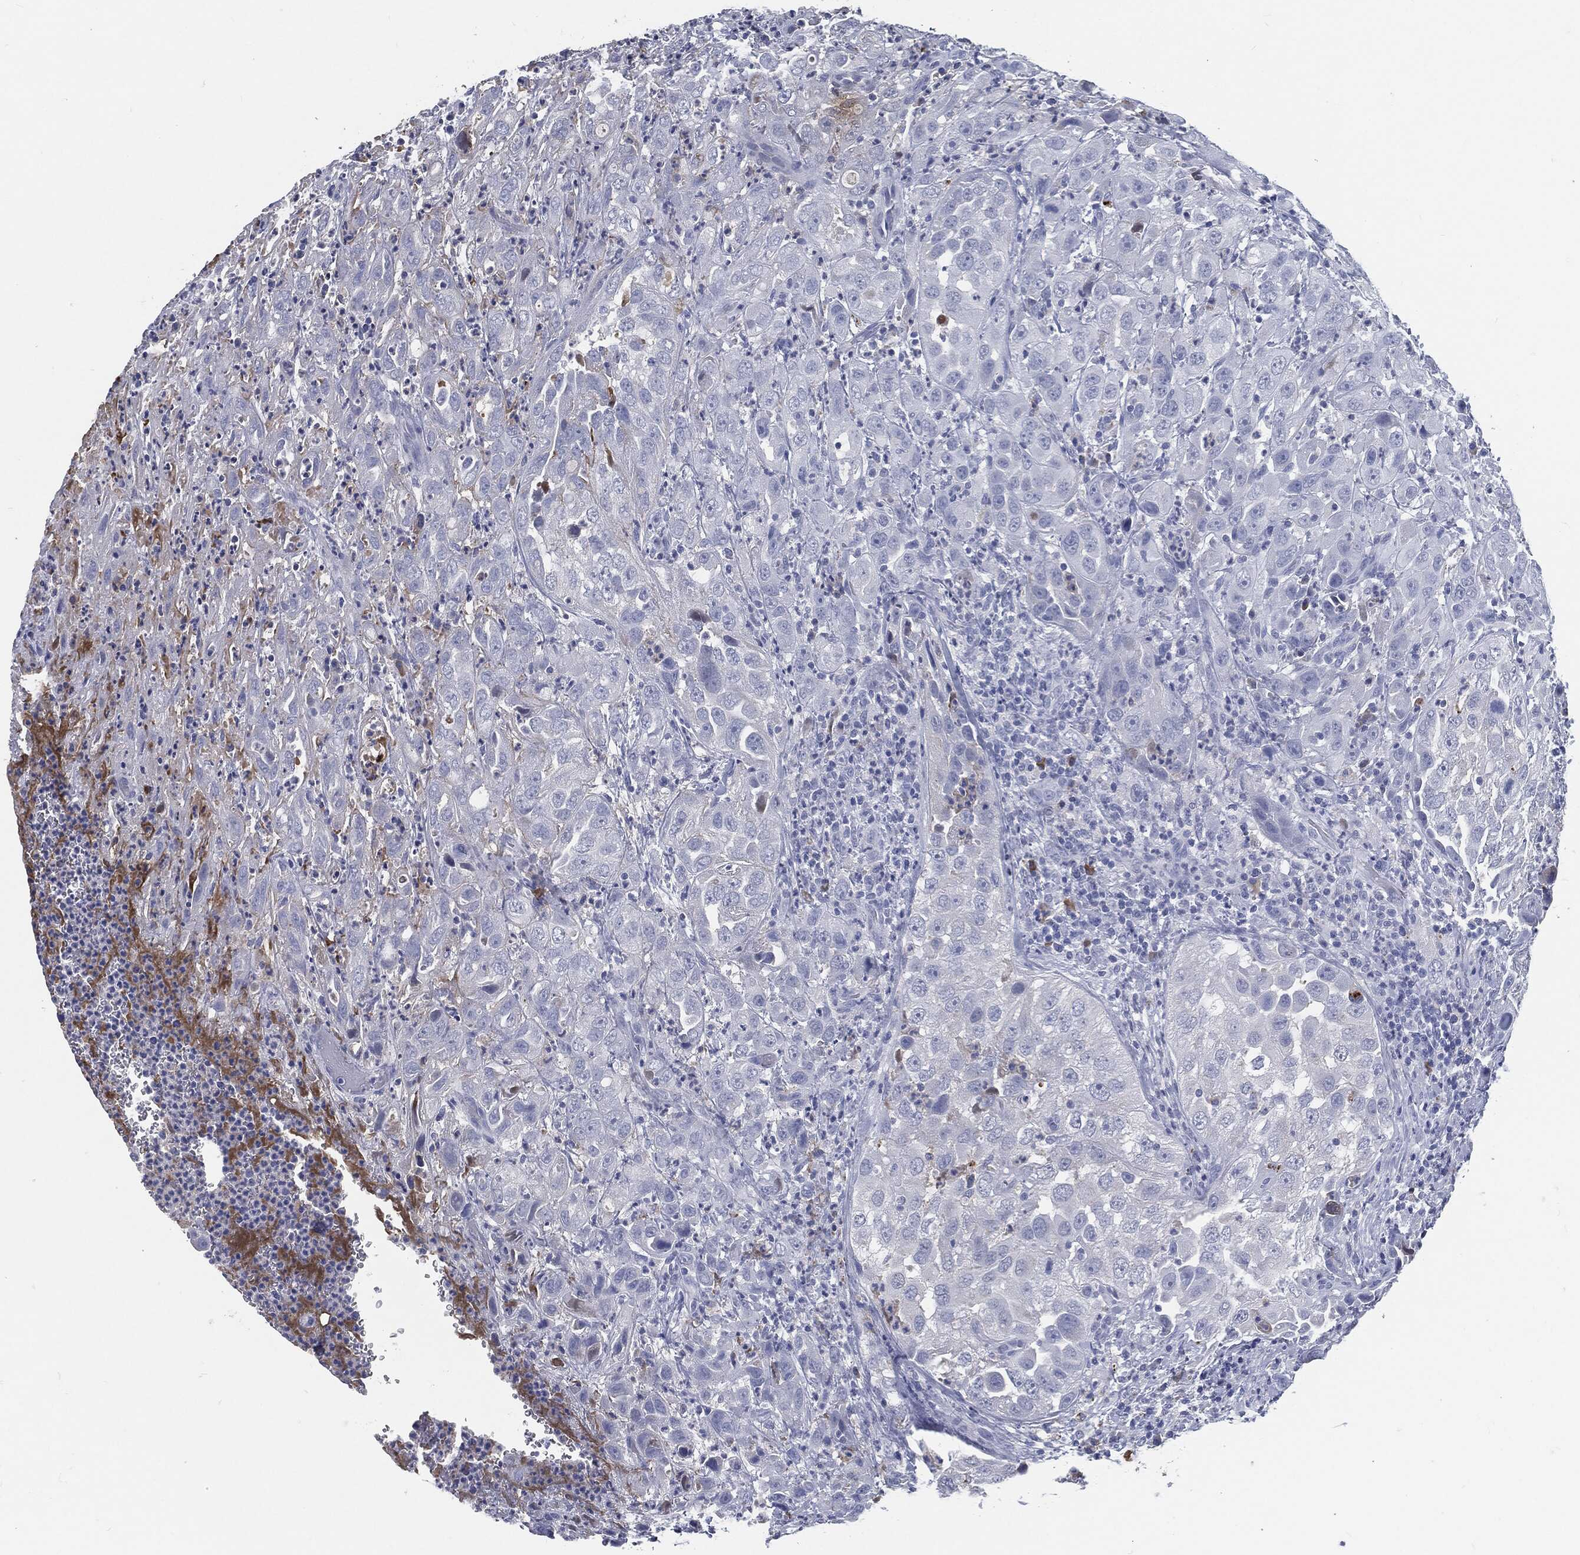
{"staining": {"intensity": "negative", "quantity": "none", "location": "none"}, "tissue": "urothelial cancer", "cell_type": "Tumor cells", "image_type": "cancer", "snomed": [{"axis": "morphology", "description": "Urothelial carcinoma, High grade"}, {"axis": "topography", "description": "Urinary bladder"}], "caption": "This is an immunohistochemistry micrograph of high-grade urothelial carcinoma. There is no positivity in tumor cells.", "gene": "MST1", "patient": {"sex": "female", "age": 41}}